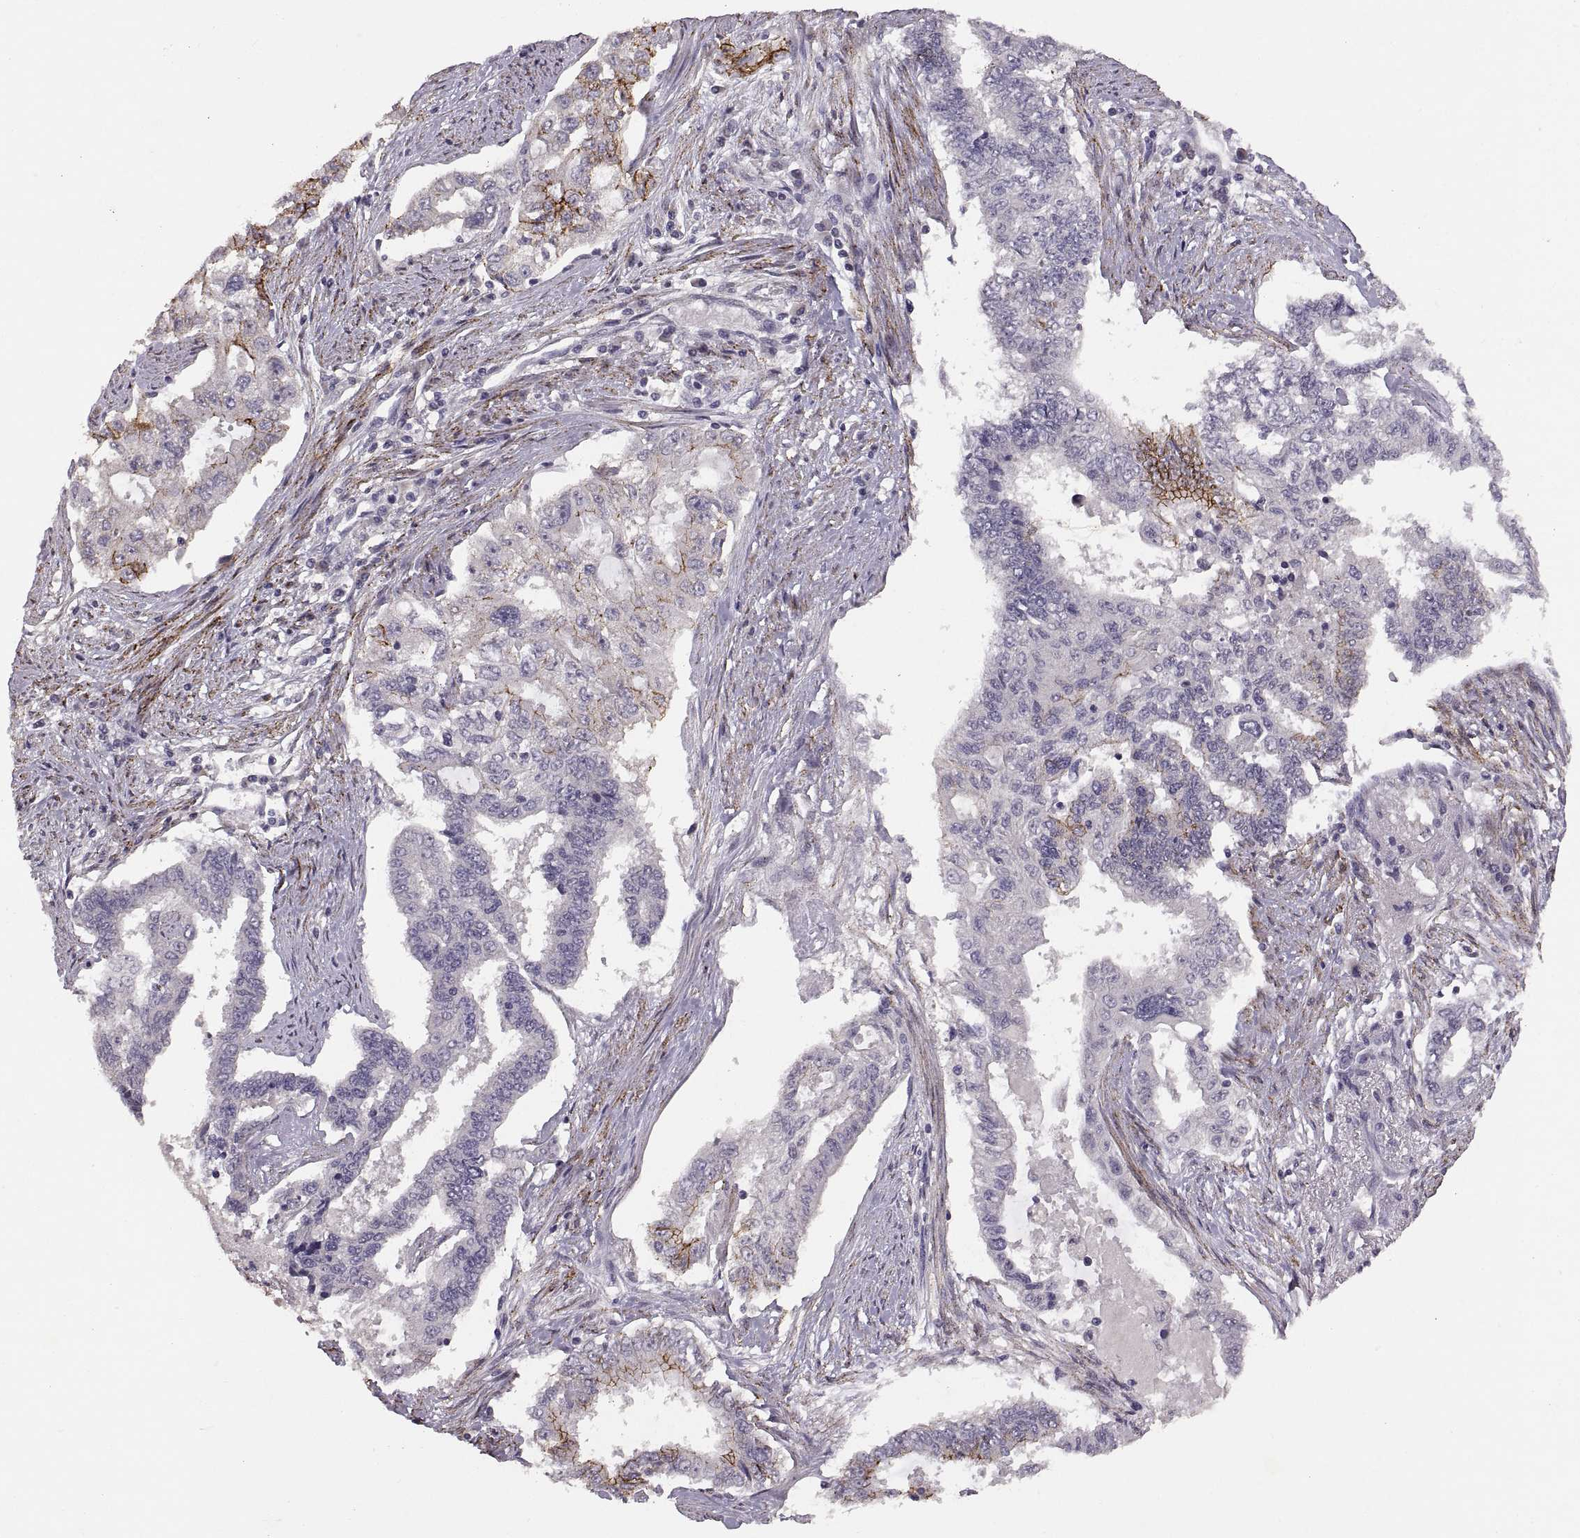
{"staining": {"intensity": "strong", "quantity": "<25%", "location": "cytoplasmic/membranous"}, "tissue": "endometrial cancer", "cell_type": "Tumor cells", "image_type": "cancer", "snomed": [{"axis": "morphology", "description": "Adenocarcinoma, NOS"}, {"axis": "topography", "description": "Uterus"}], "caption": "A micrograph of human endometrial cancer (adenocarcinoma) stained for a protein demonstrates strong cytoplasmic/membranous brown staining in tumor cells. Nuclei are stained in blue.", "gene": "CDH2", "patient": {"sex": "female", "age": 59}}